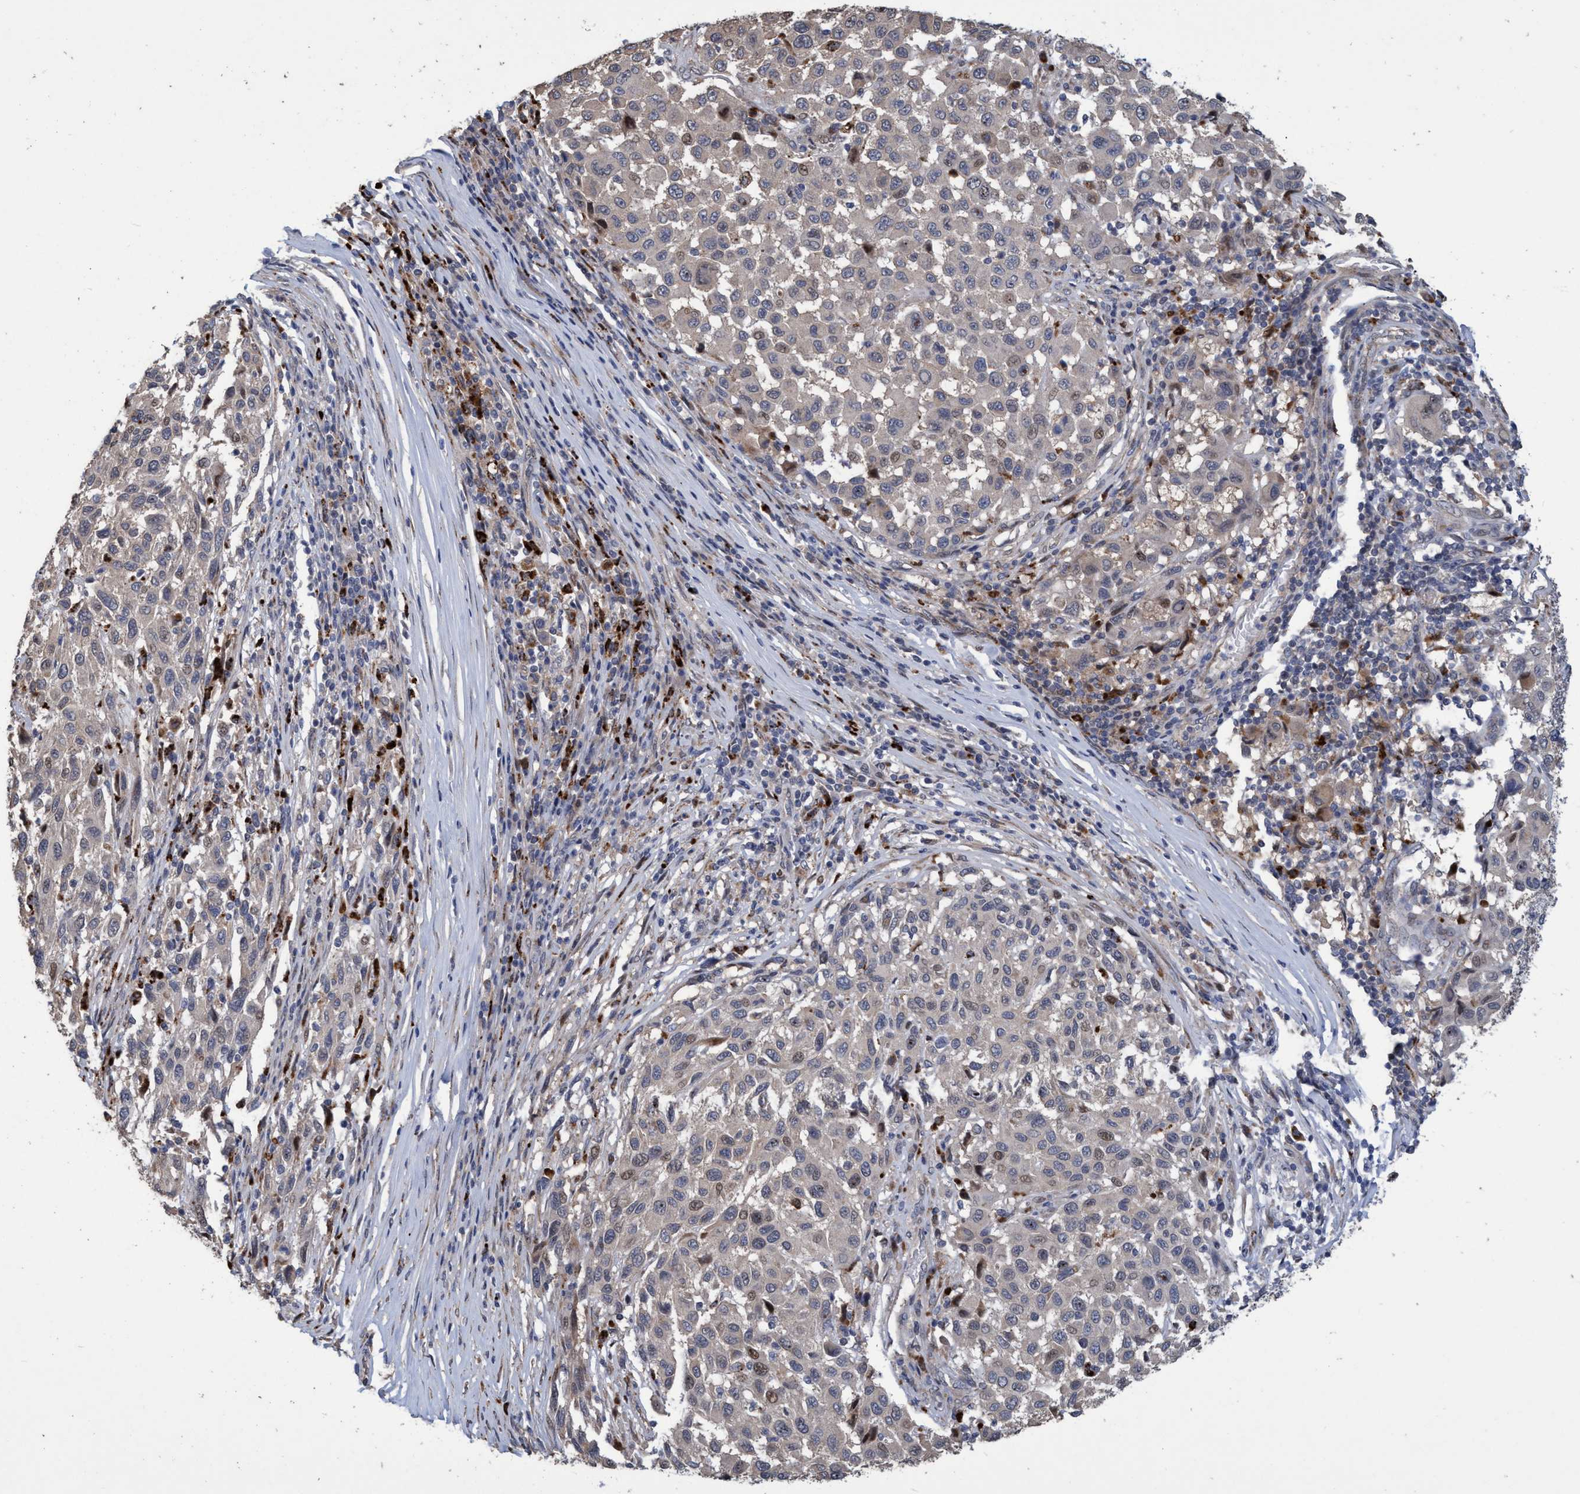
{"staining": {"intensity": "negative", "quantity": "none", "location": "none"}, "tissue": "melanoma", "cell_type": "Tumor cells", "image_type": "cancer", "snomed": [{"axis": "morphology", "description": "Malignant melanoma, Metastatic site"}, {"axis": "topography", "description": "Lymph node"}], "caption": "DAB immunohistochemical staining of melanoma shows no significant positivity in tumor cells. The staining is performed using DAB brown chromogen with nuclei counter-stained in using hematoxylin.", "gene": "BBS9", "patient": {"sex": "male", "age": 61}}